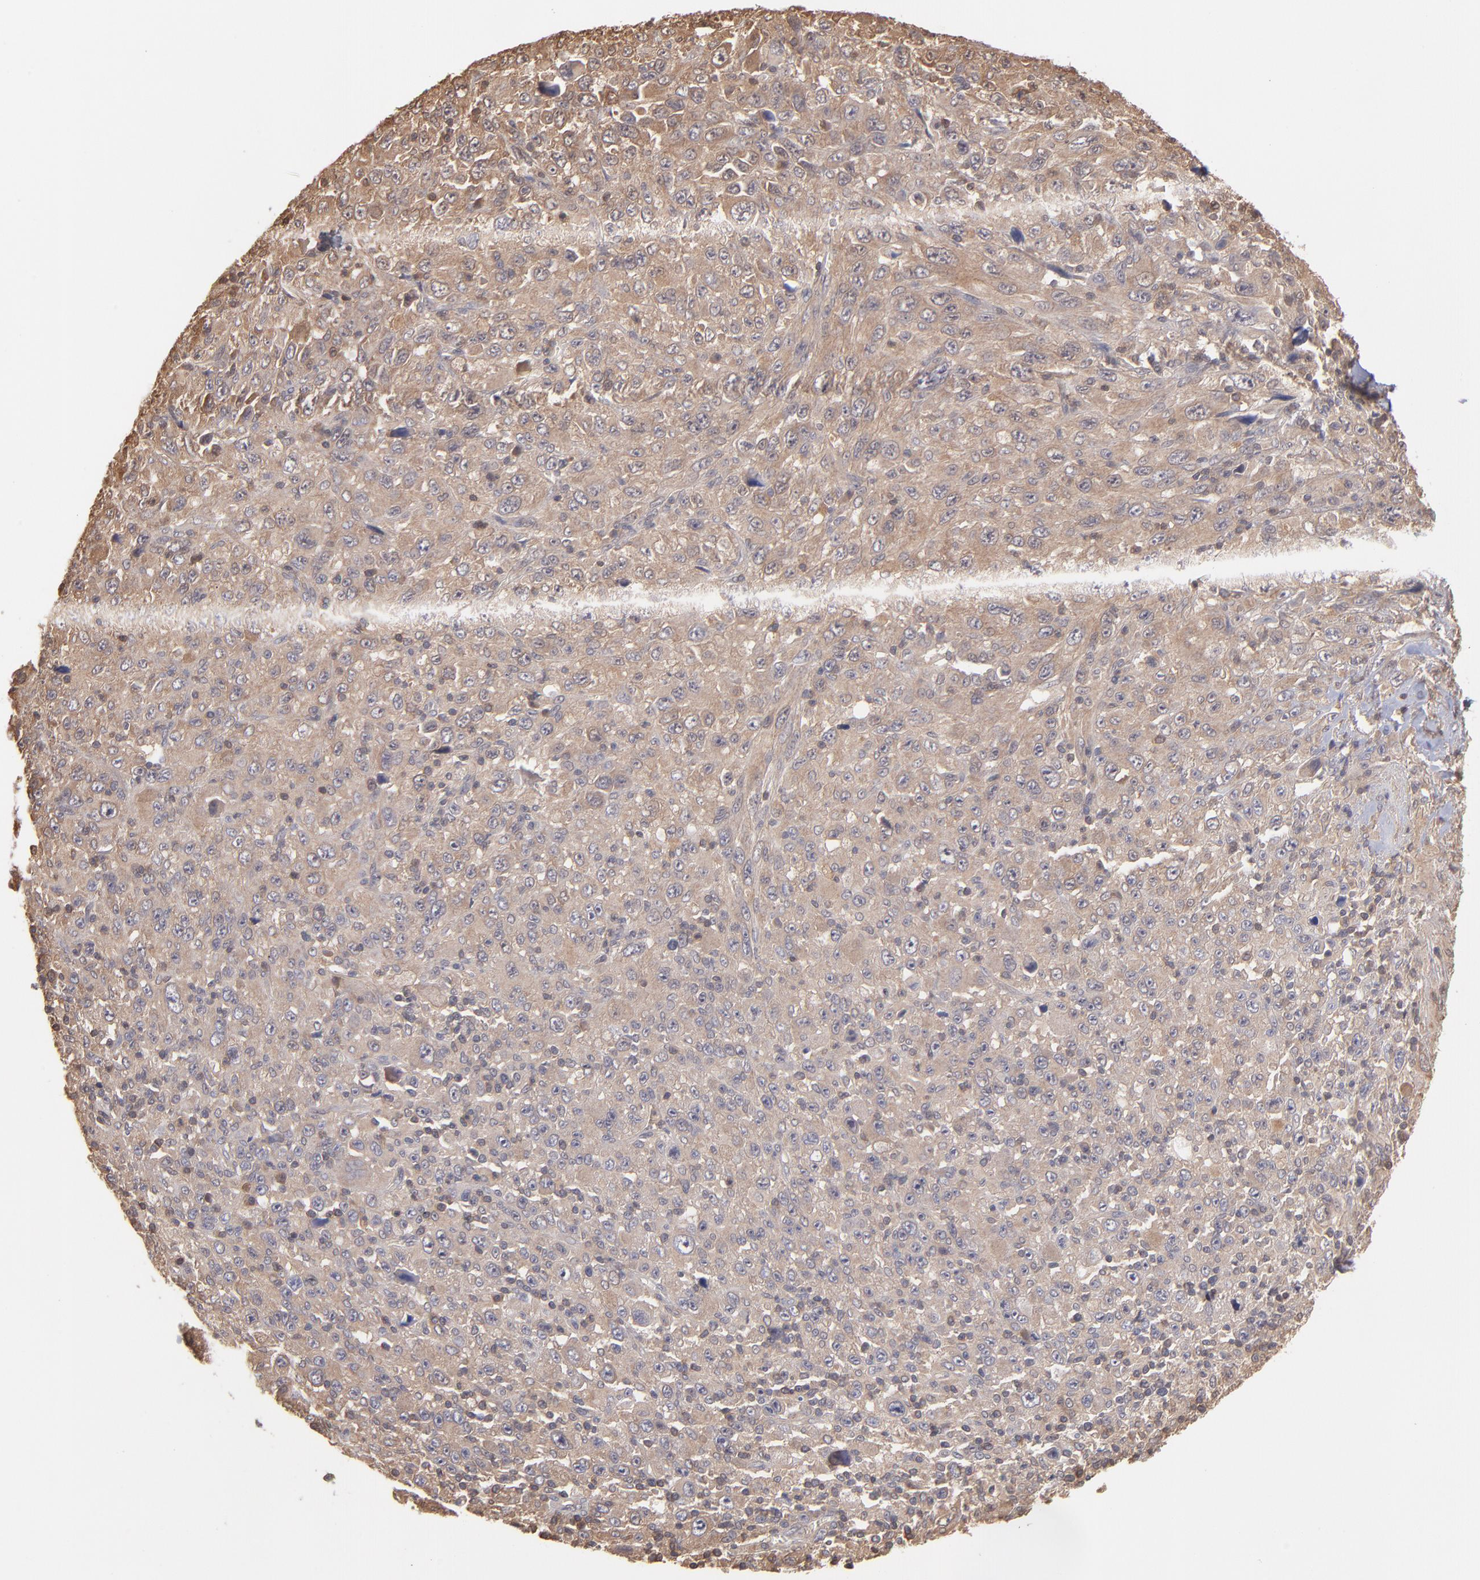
{"staining": {"intensity": "moderate", "quantity": ">75%", "location": "cytoplasmic/membranous"}, "tissue": "melanoma", "cell_type": "Tumor cells", "image_type": "cancer", "snomed": [{"axis": "morphology", "description": "Malignant melanoma, Metastatic site"}, {"axis": "topography", "description": "Skin"}], "caption": "Malignant melanoma (metastatic site) tissue reveals moderate cytoplasmic/membranous staining in approximately >75% of tumor cells, visualized by immunohistochemistry.", "gene": "MAP2K2", "patient": {"sex": "female", "age": 56}}